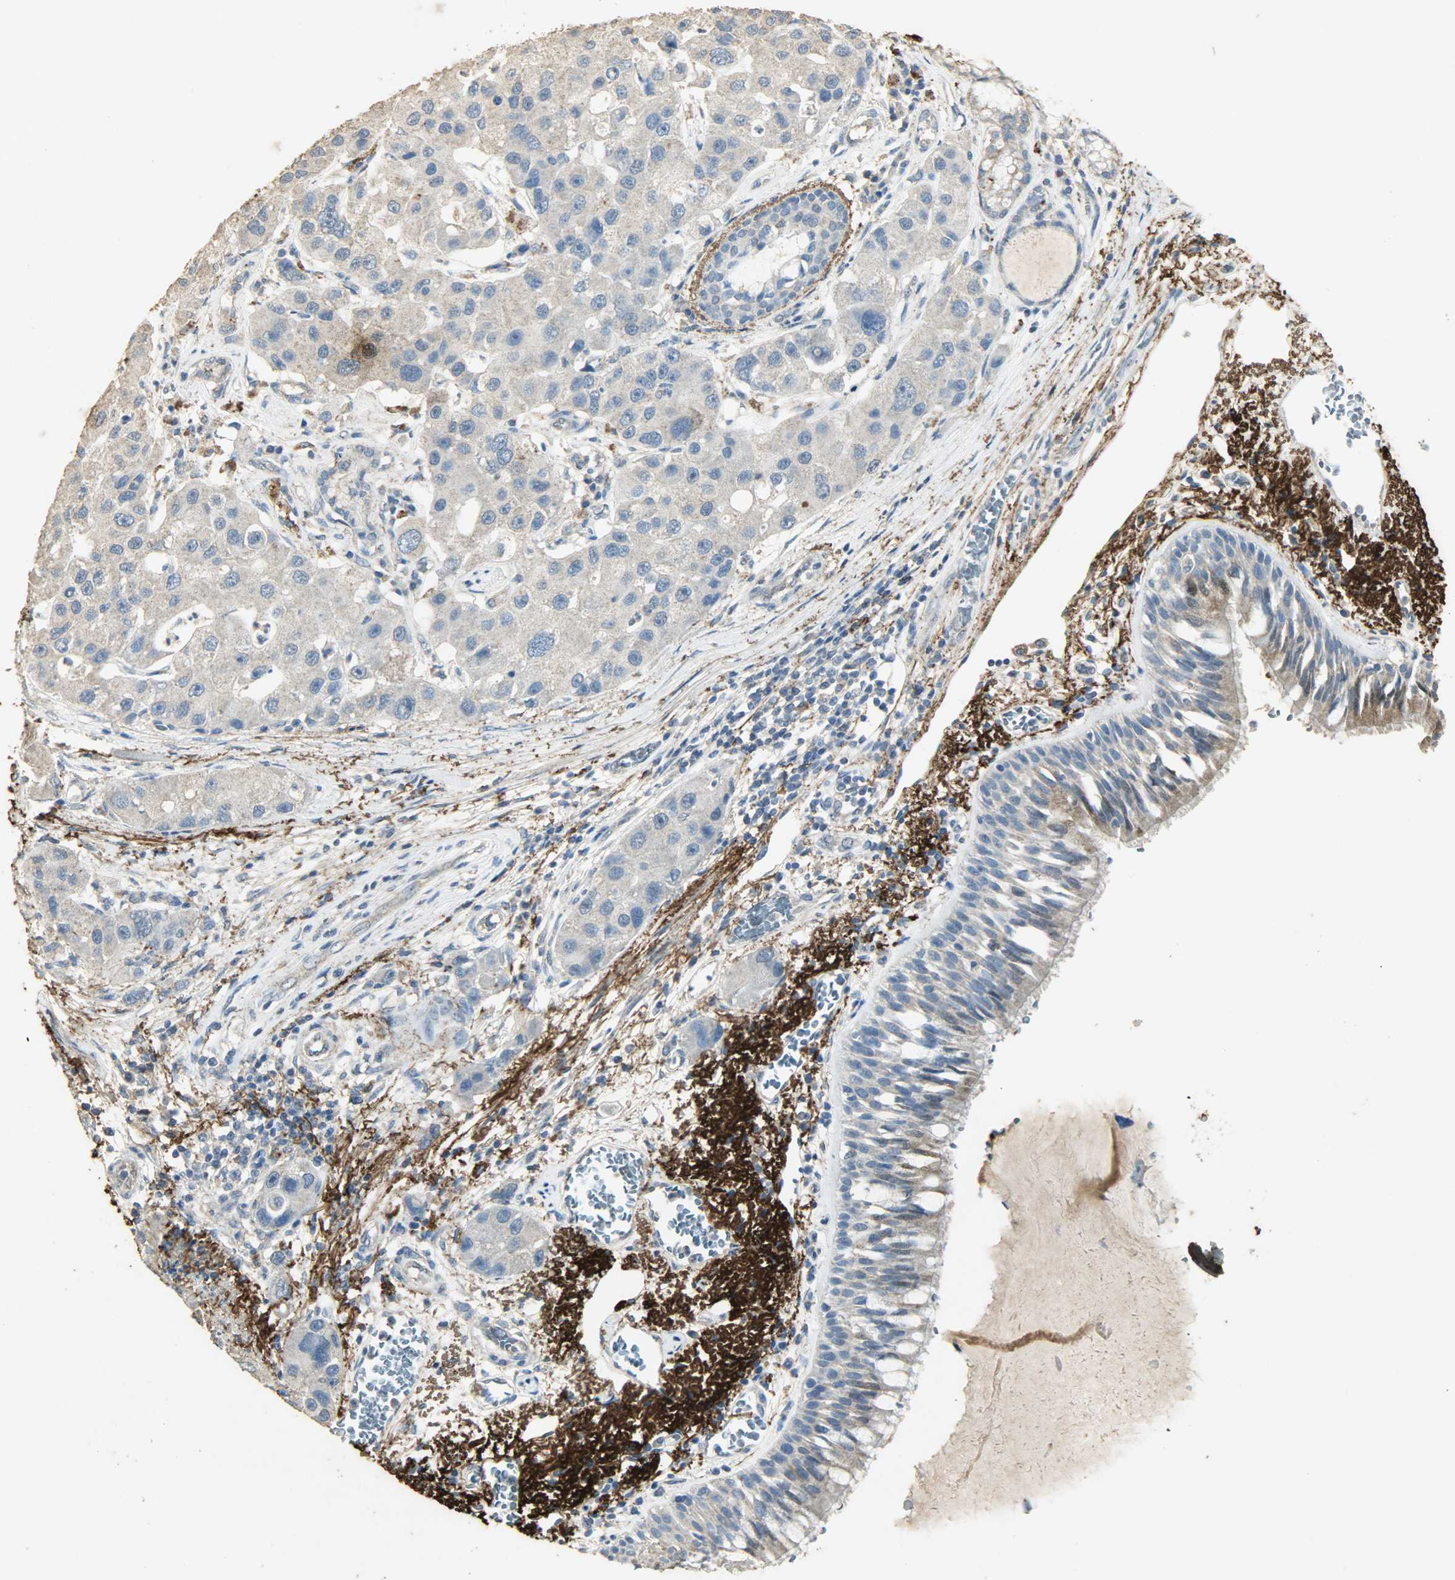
{"staining": {"intensity": "weak", "quantity": ">75%", "location": "cytoplasmic/membranous"}, "tissue": "bronchus", "cell_type": "Respiratory epithelial cells", "image_type": "normal", "snomed": [{"axis": "morphology", "description": "Normal tissue, NOS"}, {"axis": "morphology", "description": "Adenocarcinoma, NOS"}, {"axis": "morphology", "description": "Adenocarcinoma, metastatic, NOS"}, {"axis": "topography", "description": "Lymph node"}, {"axis": "topography", "description": "Bronchus"}, {"axis": "topography", "description": "Lung"}], "caption": "Unremarkable bronchus demonstrates weak cytoplasmic/membranous positivity in approximately >75% of respiratory epithelial cells.", "gene": "ASB9", "patient": {"sex": "female", "age": 54}}